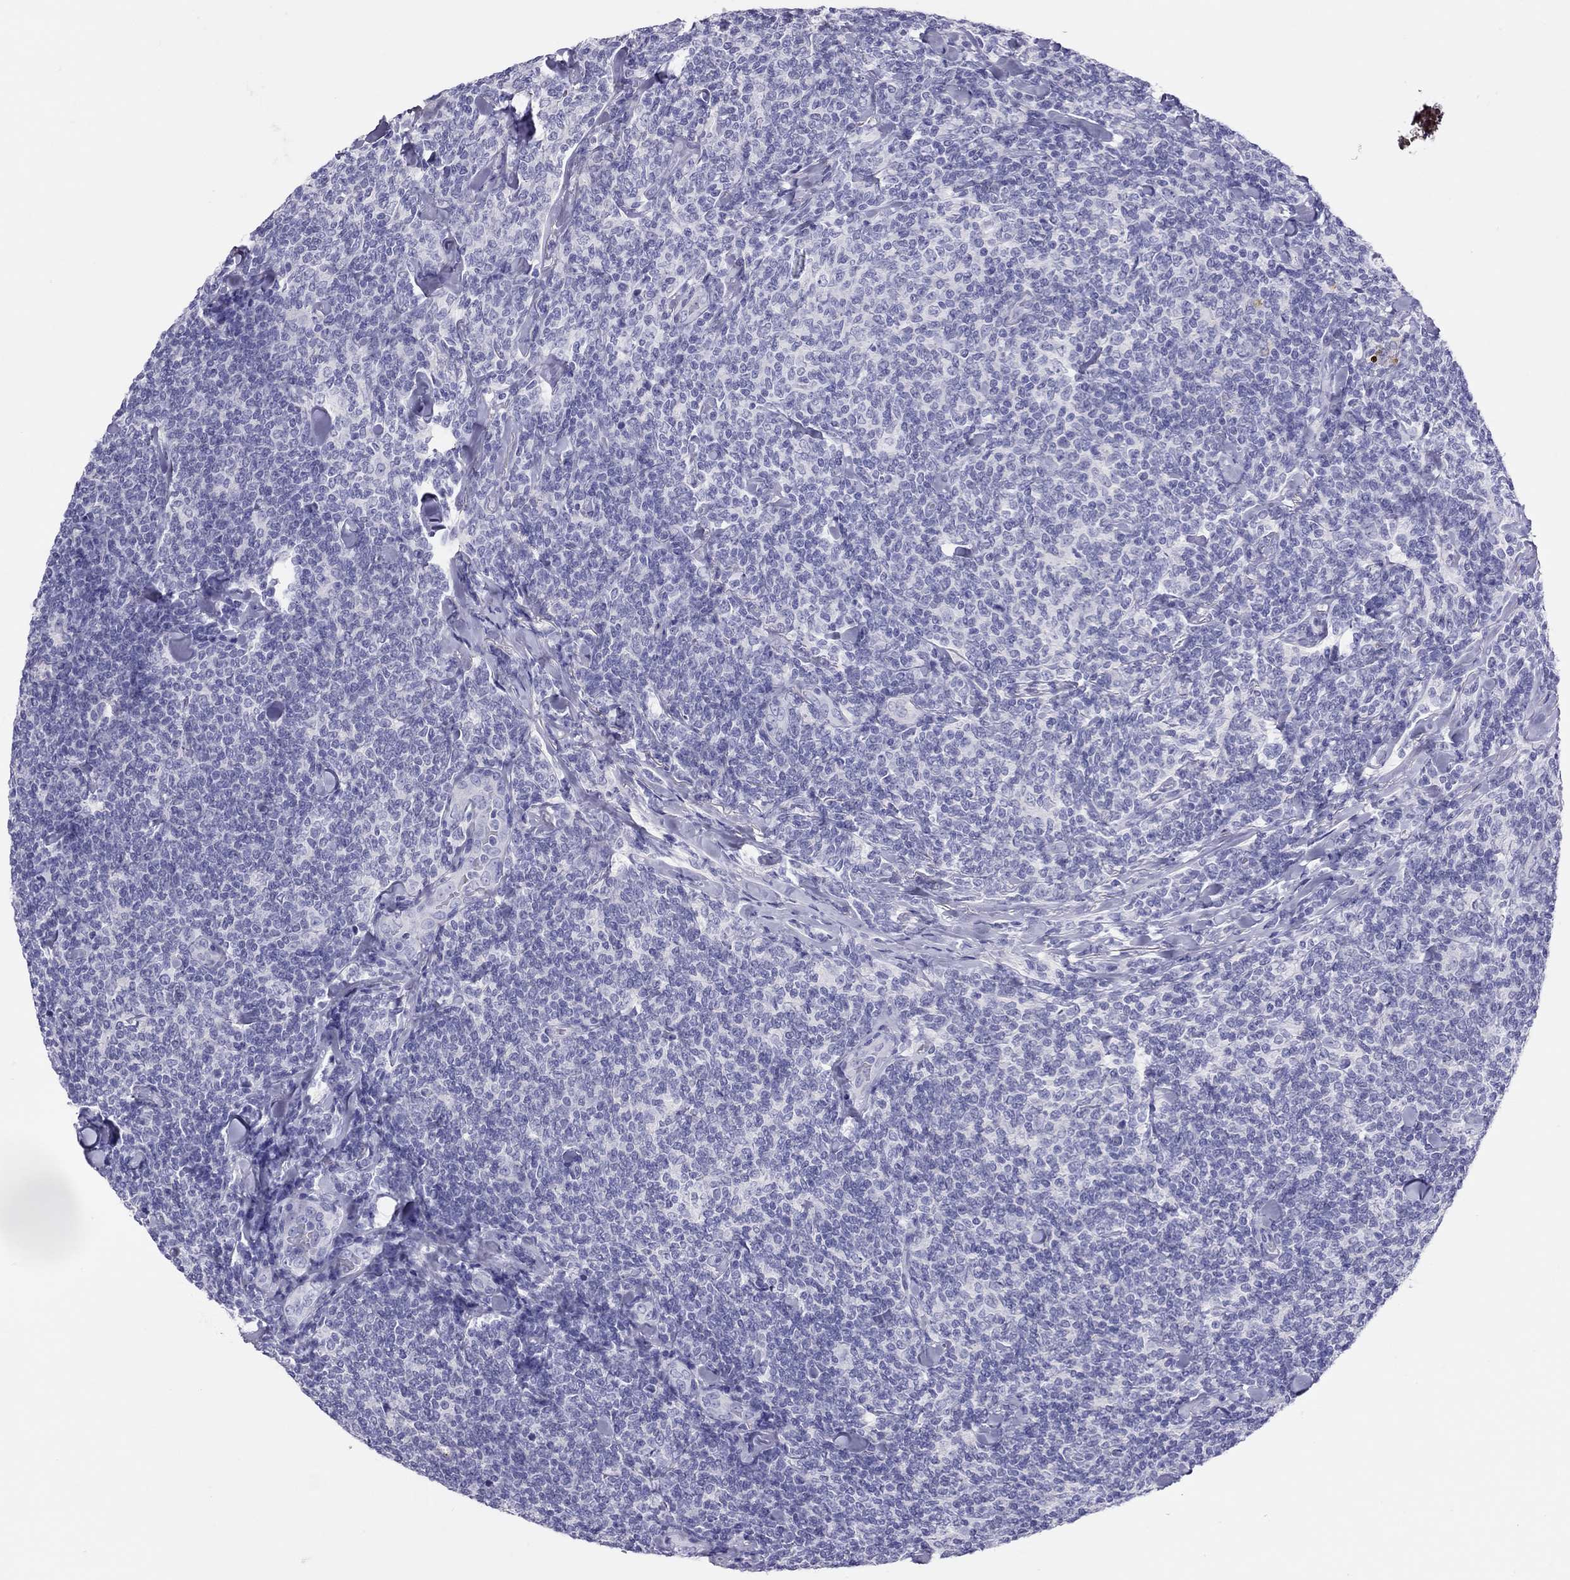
{"staining": {"intensity": "negative", "quantity": "none", "location": "none"}, "tissue": "lymphoma", "cell_type": "Tumor cells", "image_type": "cancer", "snomed": [{"axis": "morphology", "description": "Malignant lymphoma, non-Hodgkin's type, Low grade"}, {"axis": "topography", "description": "Lymph node"}], "caption": "High magnification brightfield microscopy of malignant lymphoma, non-Hodgkin's type (low-grade) stained with DAB (brown) and counterstained with hematoxylin (blue): tumor cells show no significant expression.", "gene": "PSMB11", "patient": {"sex": "female", "age": 56}}